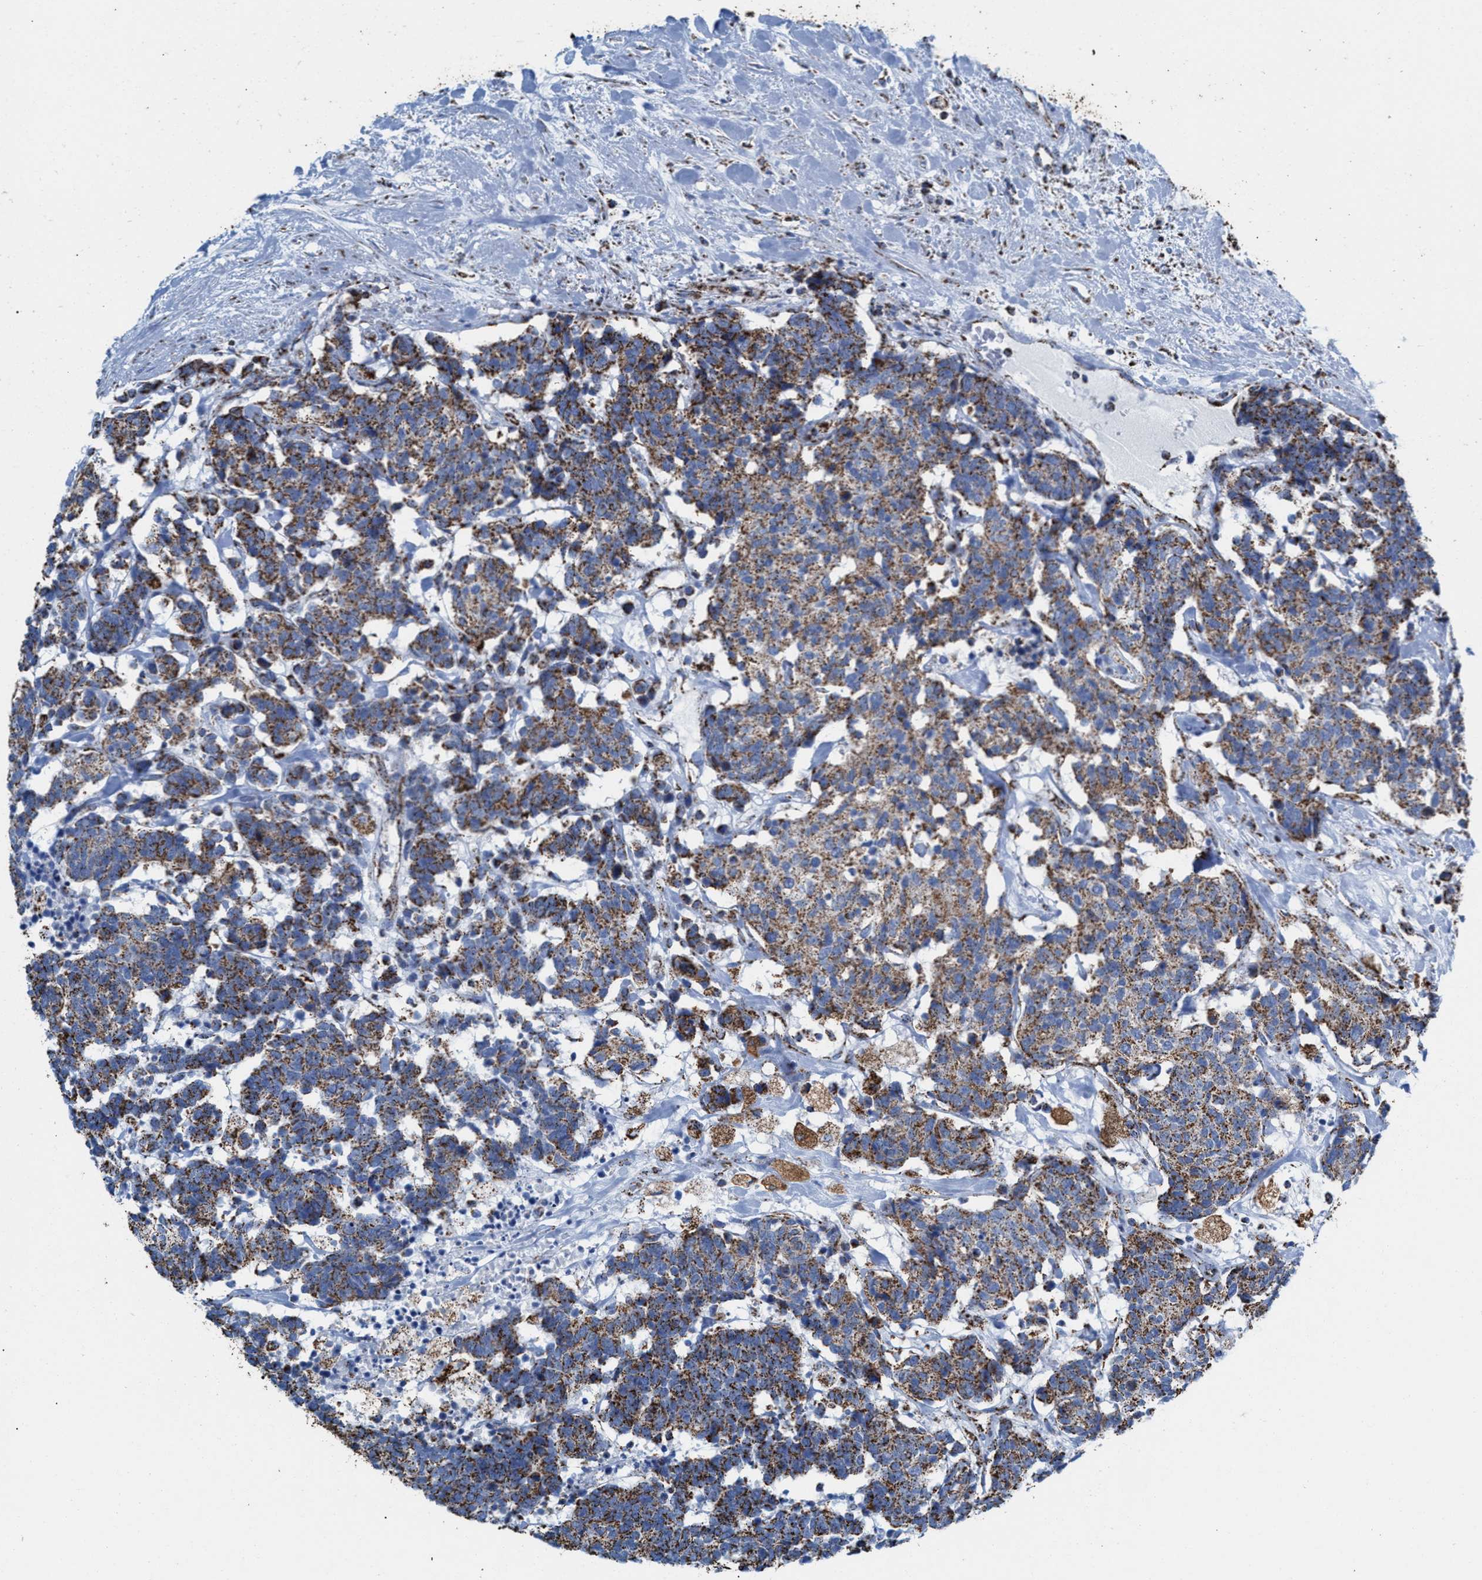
{"staining": {"intensity": "moderate", "quantity": ">75%", "location": "cytoplasmic/membranous"}, "tissue": "carcinoid", "cell_type": "Tumor cells", "image_type": "cancer", "snomed": [{"axis": "morphology", "description": "Carcinoma, NOS"}, {"axis": "morphology", "description": "Carcinoid, malignant, NOS"}, {"axis": "topography", "description": "Urinary bladder"}], "caption": "A medium amount of moderate cytoplasmic/membranous positivity is present in about >75% of tumor cells in carcinoid tissue.", "gene": "ECHS1", "patient": {"sex": "male", "age": 57}}